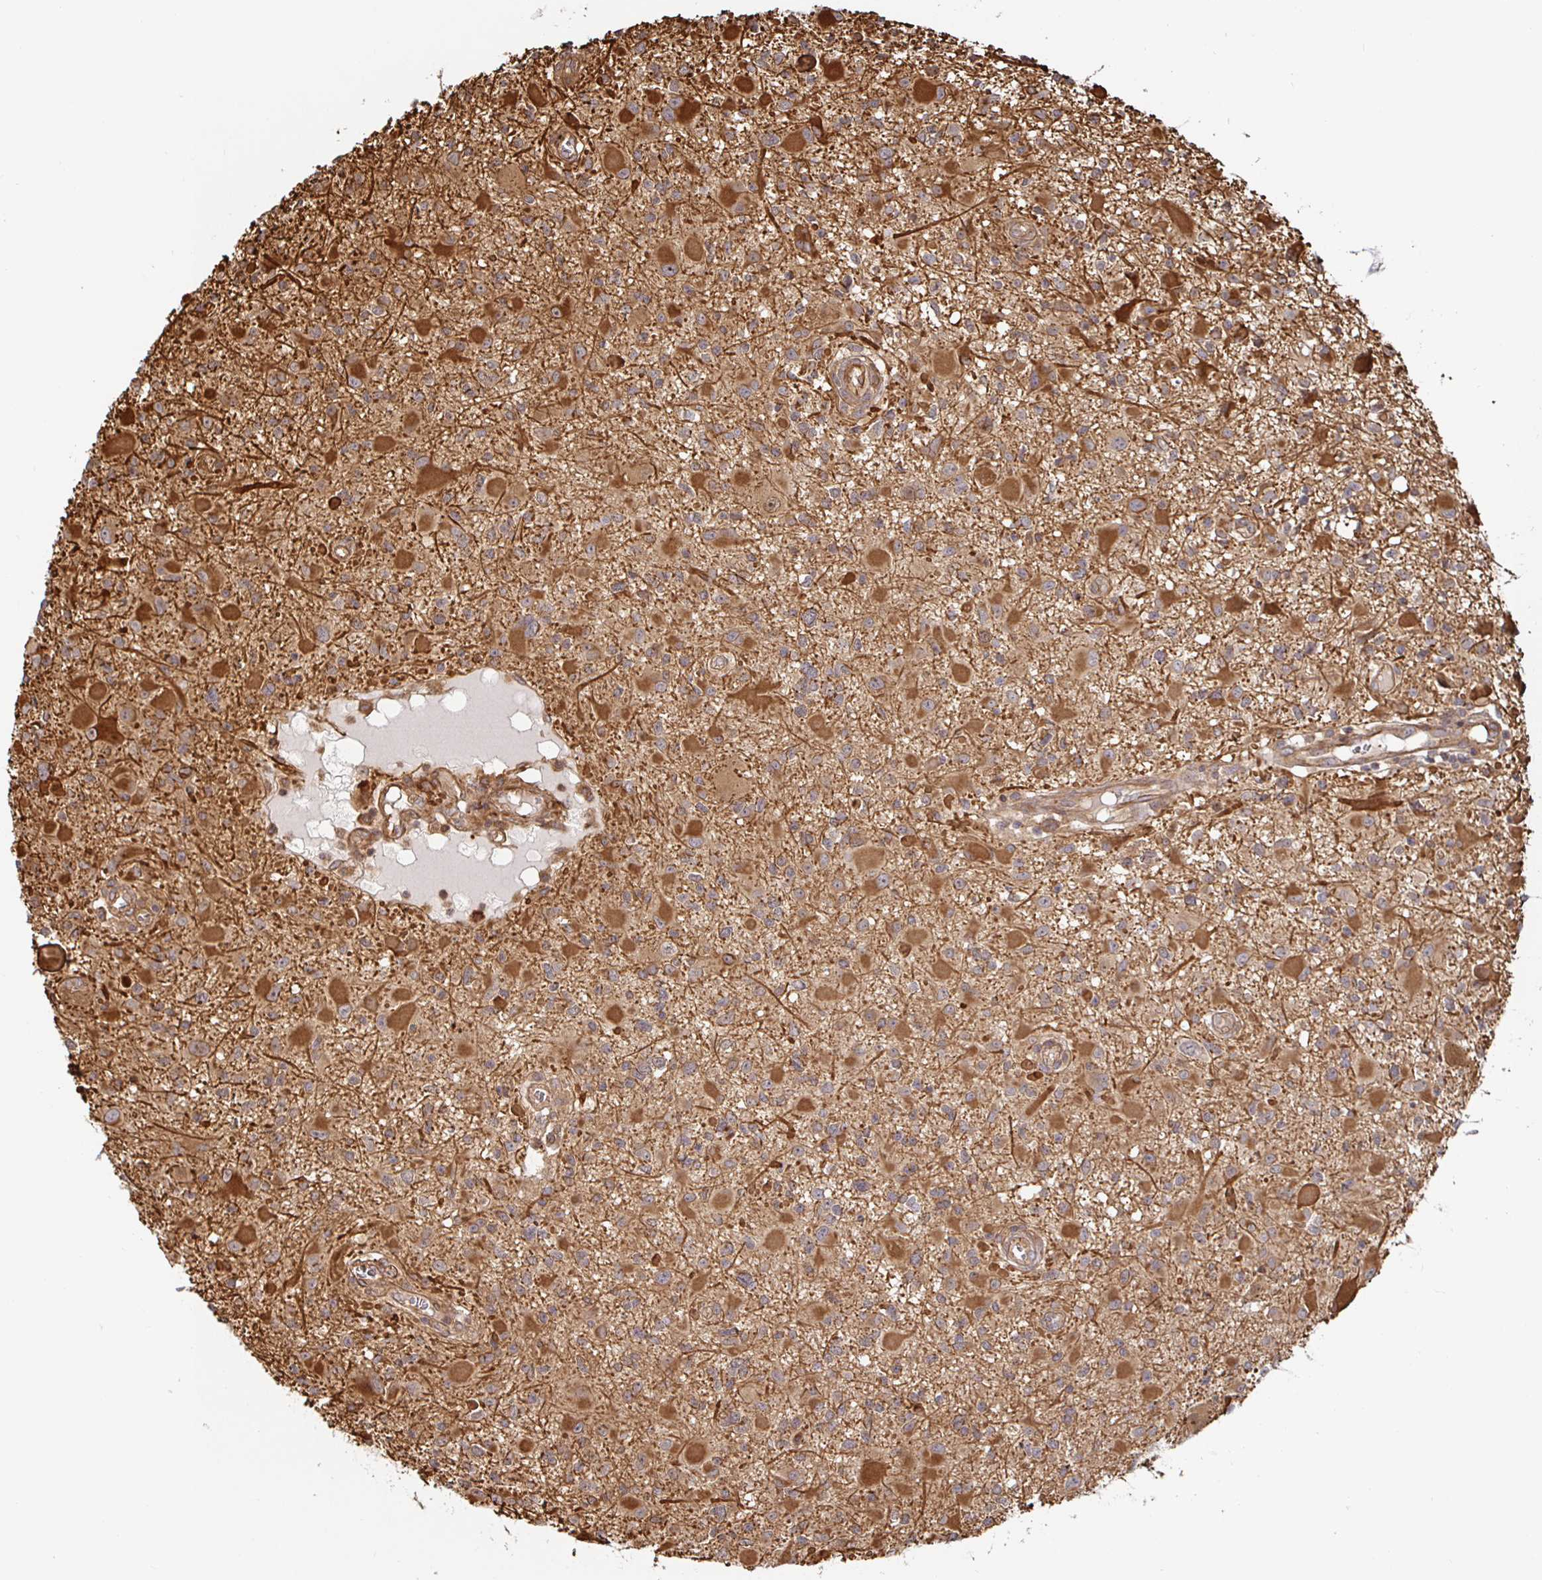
{"staining": {"intensity": "strong", "quantity": "25%-75%", "location": "cytoplasmic/membranous"}, "tissue": "glioma", "cell_type": "Tumor cells", "image_type": "cancer", "snomed": [{"axis": "morphology", "description": "Glioma, malignant, High grade"}, {"axis": "topography", "description": "Brain"}], "caption": "Immunohistochemical staining of human glioma exhibits strong cytoplasmic/membranous protein expression in approximately 25%-75% of tumor cells.", "gene": "STRAP", "patient": {"sex": "male", "age": 54}}